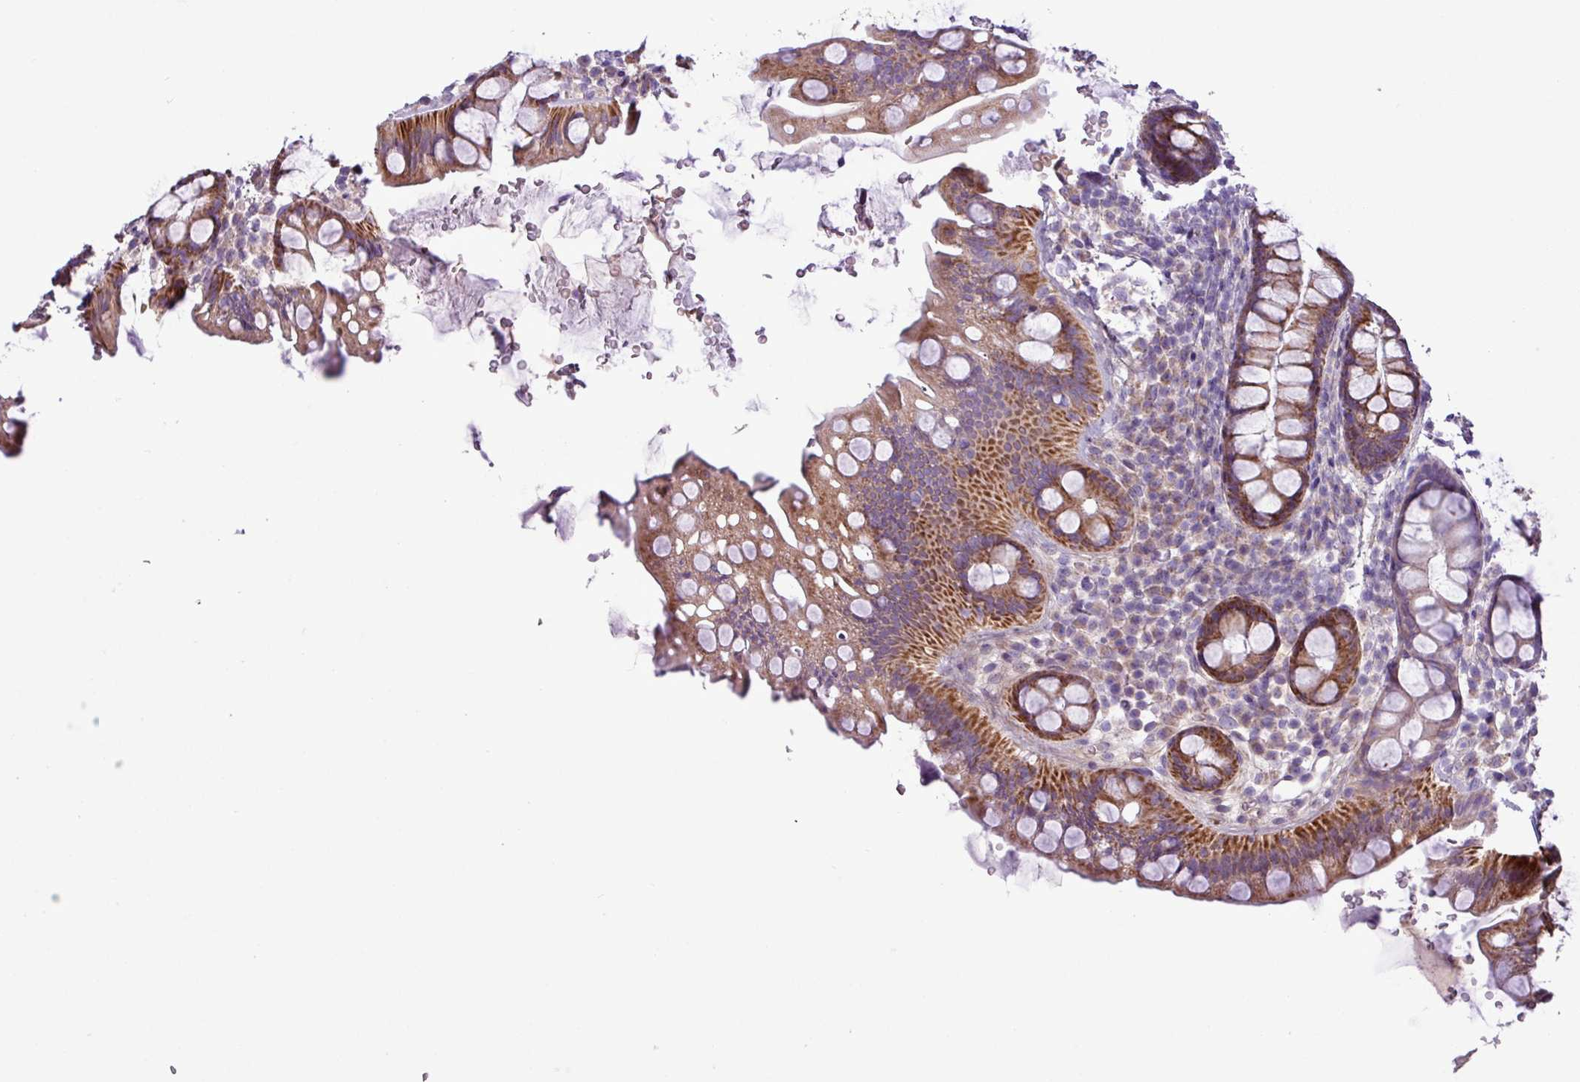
{"staining": {"intensity": "strong", "quantity": ">75%", "location": "cytoplasmic/membranous"}, "tissue": "rectum", "cell_type": "Glandular cells", "image_type": "normal", "snomed": [{"axis": "morphology", "description": "Normal tissue, NOS"}, {"axis": "topography", "description": "Rectum"}, {"axis": "topography", "description": "Peripheral nerve tissue"}], "caption": "The immunohistochemical stain shows strong cytoplasmic/membranous positivity in glandular cells of normal rectum. (brown staining indicates protein expression, while blue staining denotes nuclei).", "gene": "FAM183A", "patient": {"sex": "female", "age": 69}}